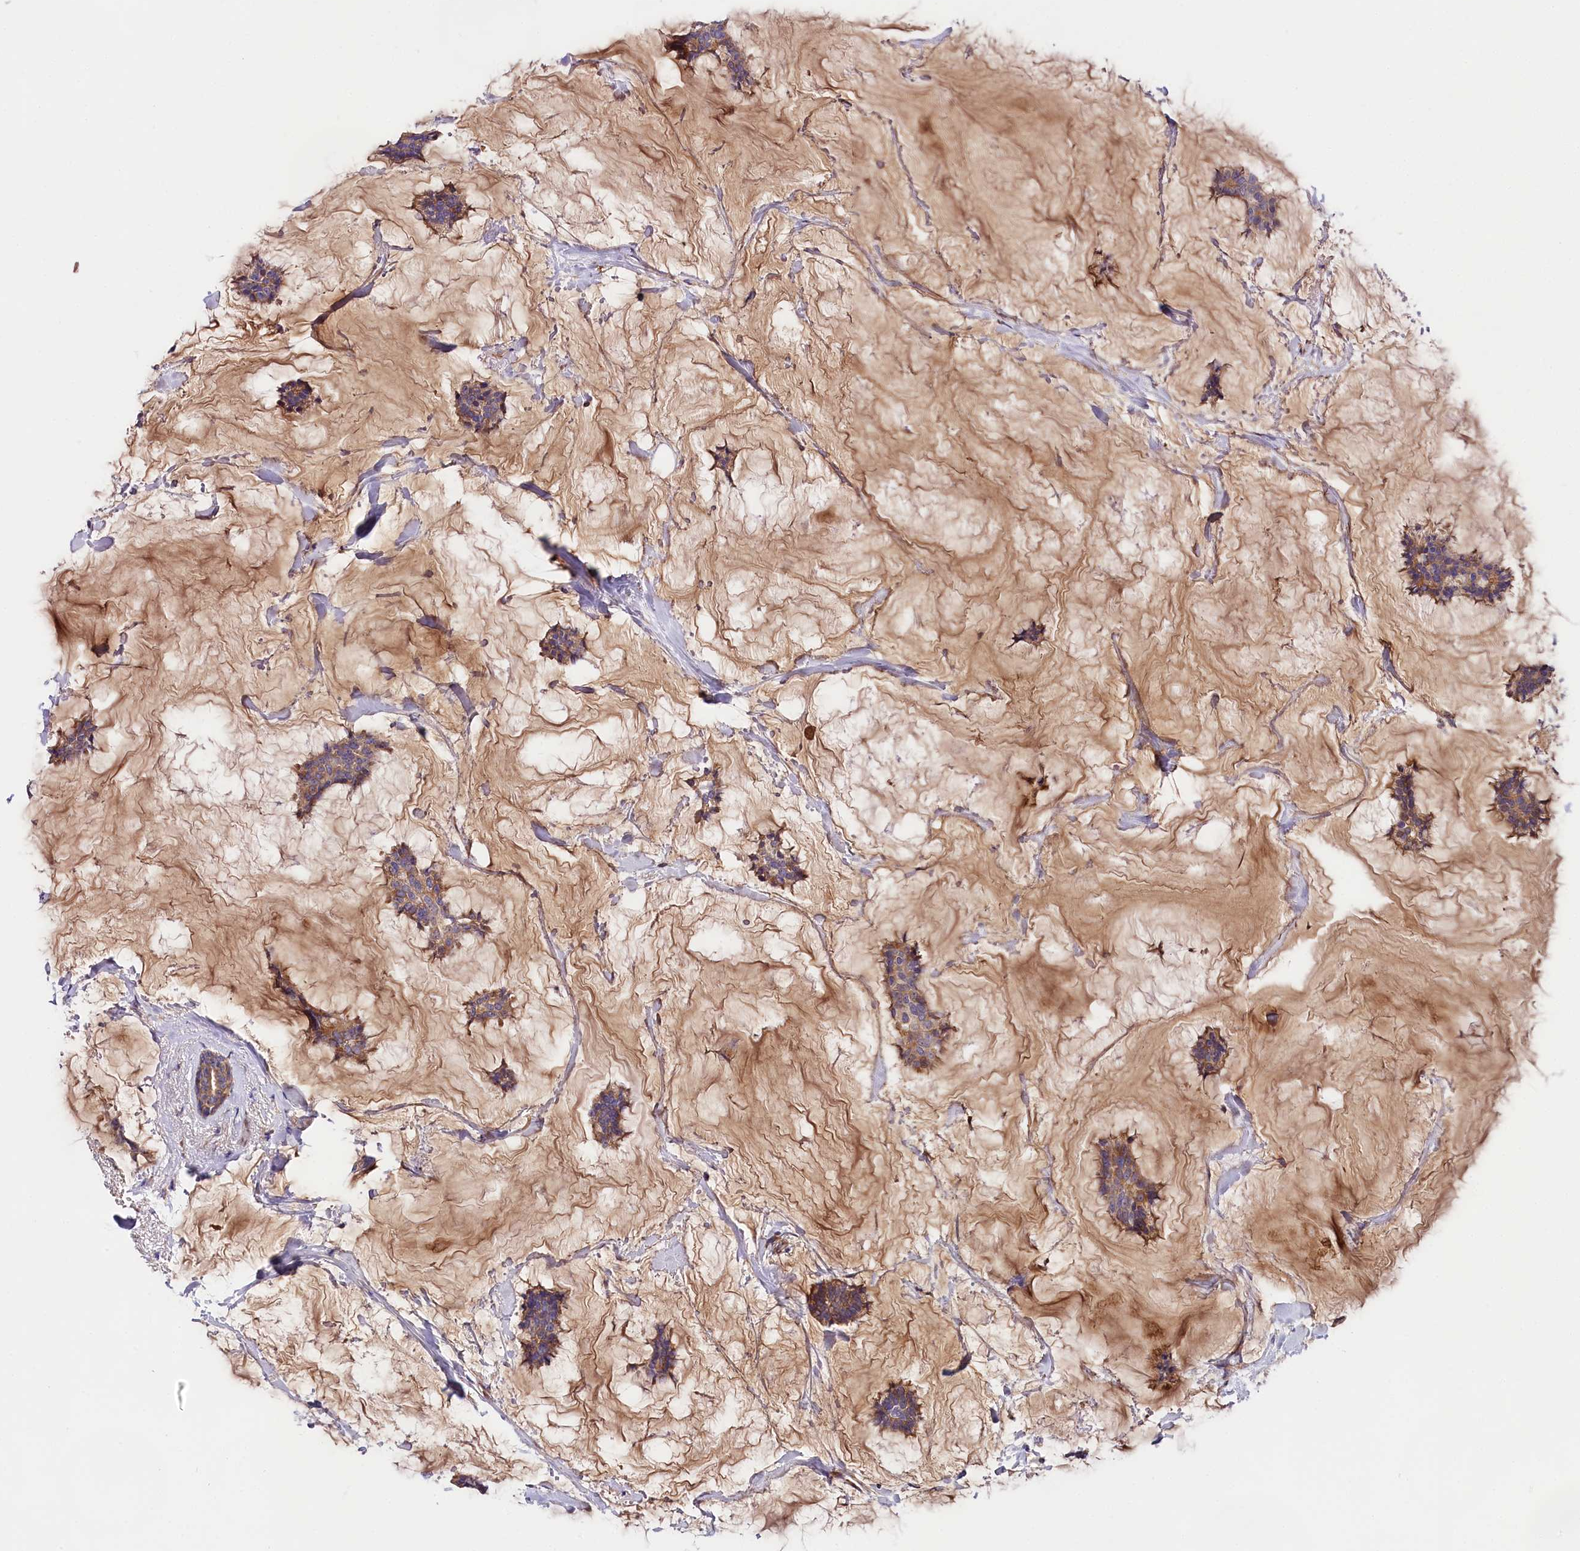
{"staining": {"intensity": "weak", "quantity": ">75%", "location": "cytoplasmic/membranous"}, "tissue": "breast cancer", "cell_type": "Tumor cells", "image_type": "cancer", "snomed": [{"axis": "morphology", "description": "Duct carcinoma"}, {"axis": "topography", "description": "Breast"}], "caption": "An image of breast cancer (invasive ductal carcinoma) stained for a protein reveals weak cytoplasmic/membranous brown staining in tumor cells.", "gene": "SPG11", "patient": {"sex": "female", "age": 93}}